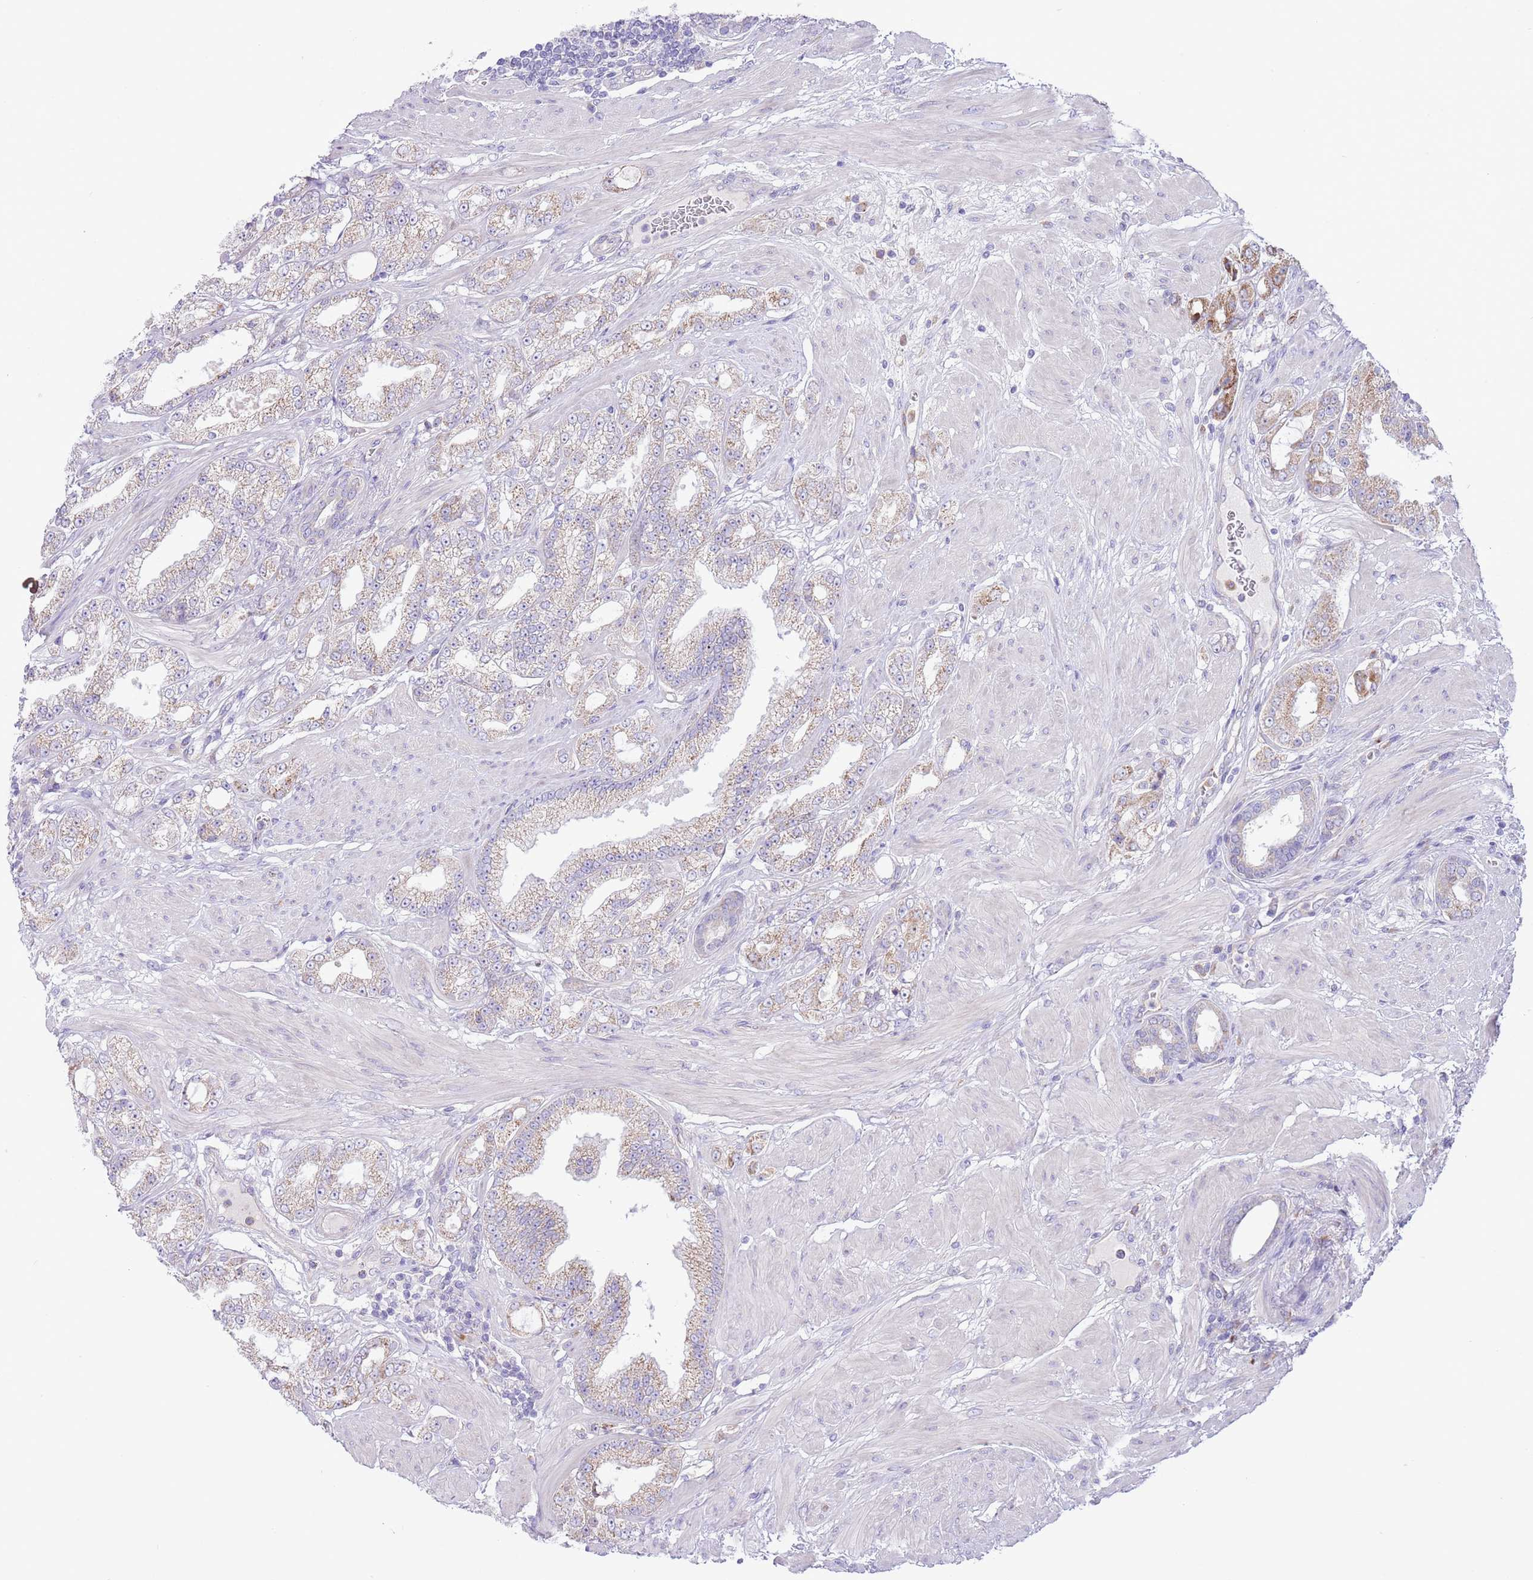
{"staining": {"intensity": "weak", "quantity": "25%-75%", "location": "cytoplasmic/membranous"}, "tissue": "prostate cancer", "cell_type": "Tumor cells", "image_type": "cancer", "snomed": [{"axis": "morphology", "description": "Adenocarcinoma, High grade"}, {"axis": "topography", "description": "Prostate"}], "caption": "Tumor cells exhibit low levels of weak cytoplasmic/membranous staining in approximately 25%-75% of cells in human prostate cancer (adenocarcinoma (high-grade)).", "gene": "OAZ2", "patient": {"sex": "male", "age": 68}}